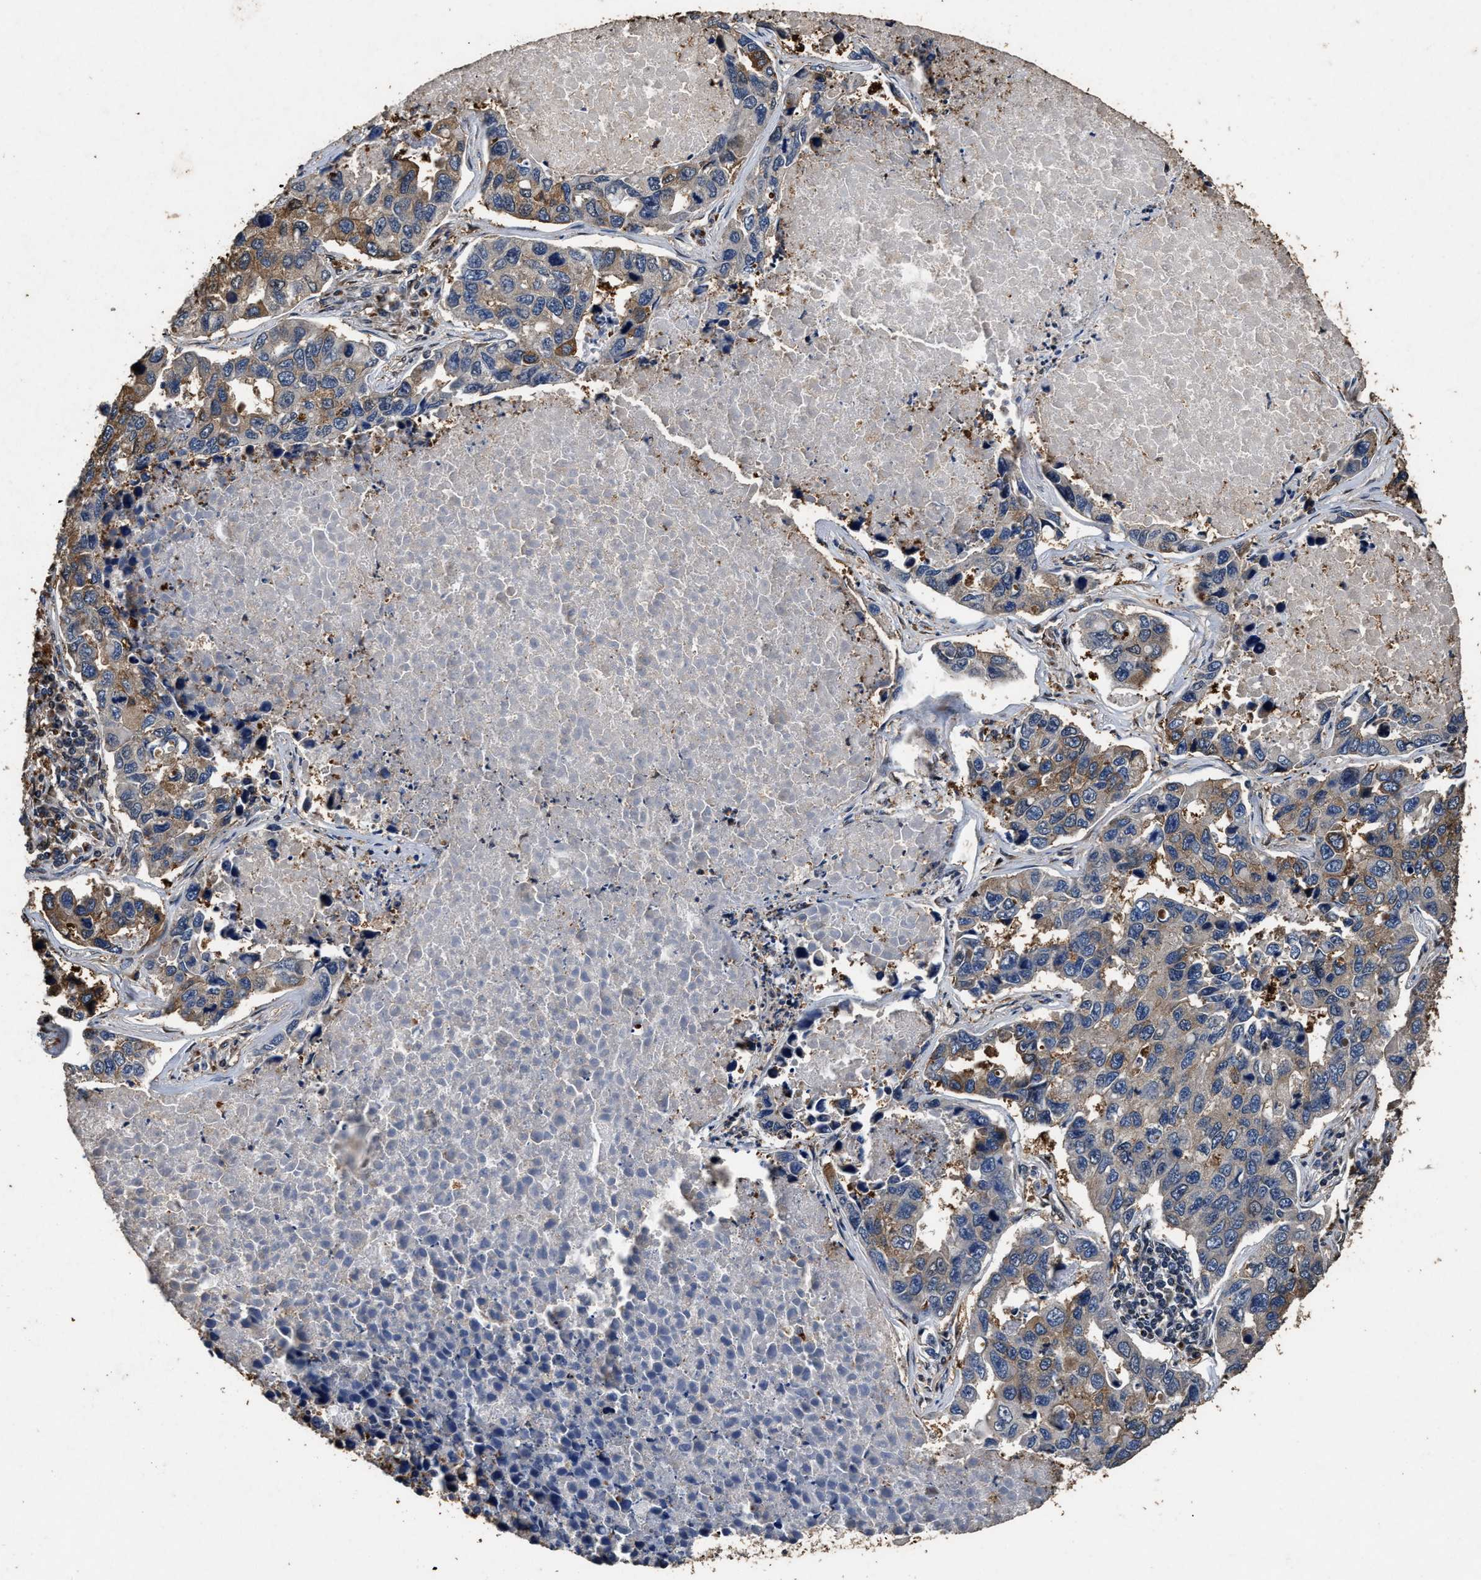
{"staining": {"intensity": "moderate", "quantity": "25%-75%", "location": "cytoplasmic/membranous"}, "tissue": "lung cancer", "cell_type": "Tumor cells", "image_type": "cancer", "snomed": [{"axis": "morphology", "description": "Adenocarcinoma, NOS"}, {"axis": "topography", "description": "Lung"}], "caption": "Tumor cells display medium levels of moderate cytoplasmic/membranous expression in approximately 25%-75% of cells in human lung cancer.", "gene": "TPST2", "patient": {"sex": "male", "age": 64}}